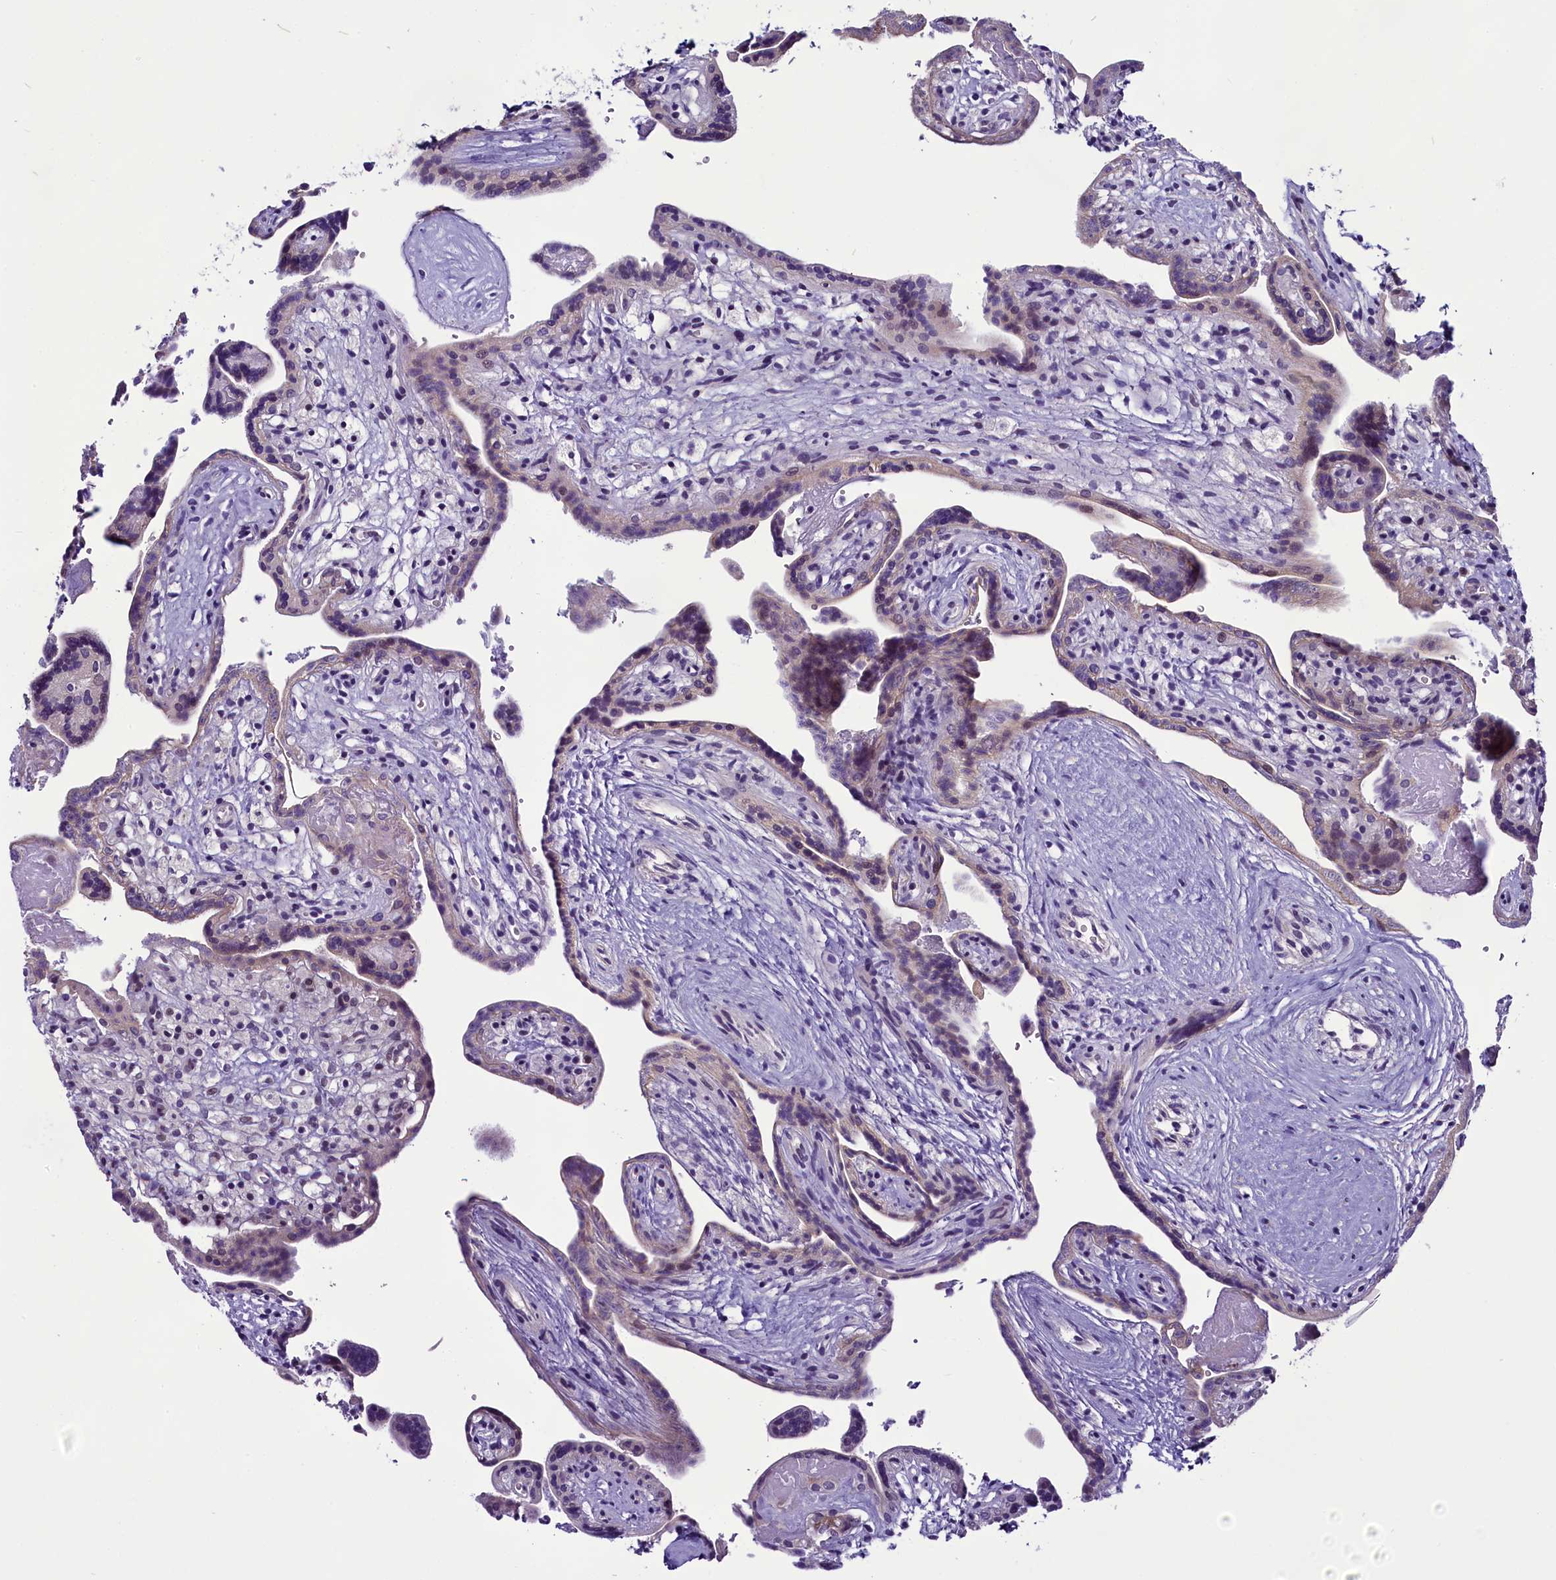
{"staining": {"intensity": "moderate", "quantity": "<25%", "location": "nuclear"}, "tissue": "placenta", "cell_type": "Trophoblastic cells", "image_type": "normal", "snomed": [{"axis": "morphology", "description": "Normal tissue, NOS"}, {"axis": "topography", "description": "Placenta"}], "caption": "Trophoblastic cells display moderate nuclear positivity in about <25% of cells in benign placenta.", "gene": "CCDC106", "patient": {"sex": "female", "age": 37}}